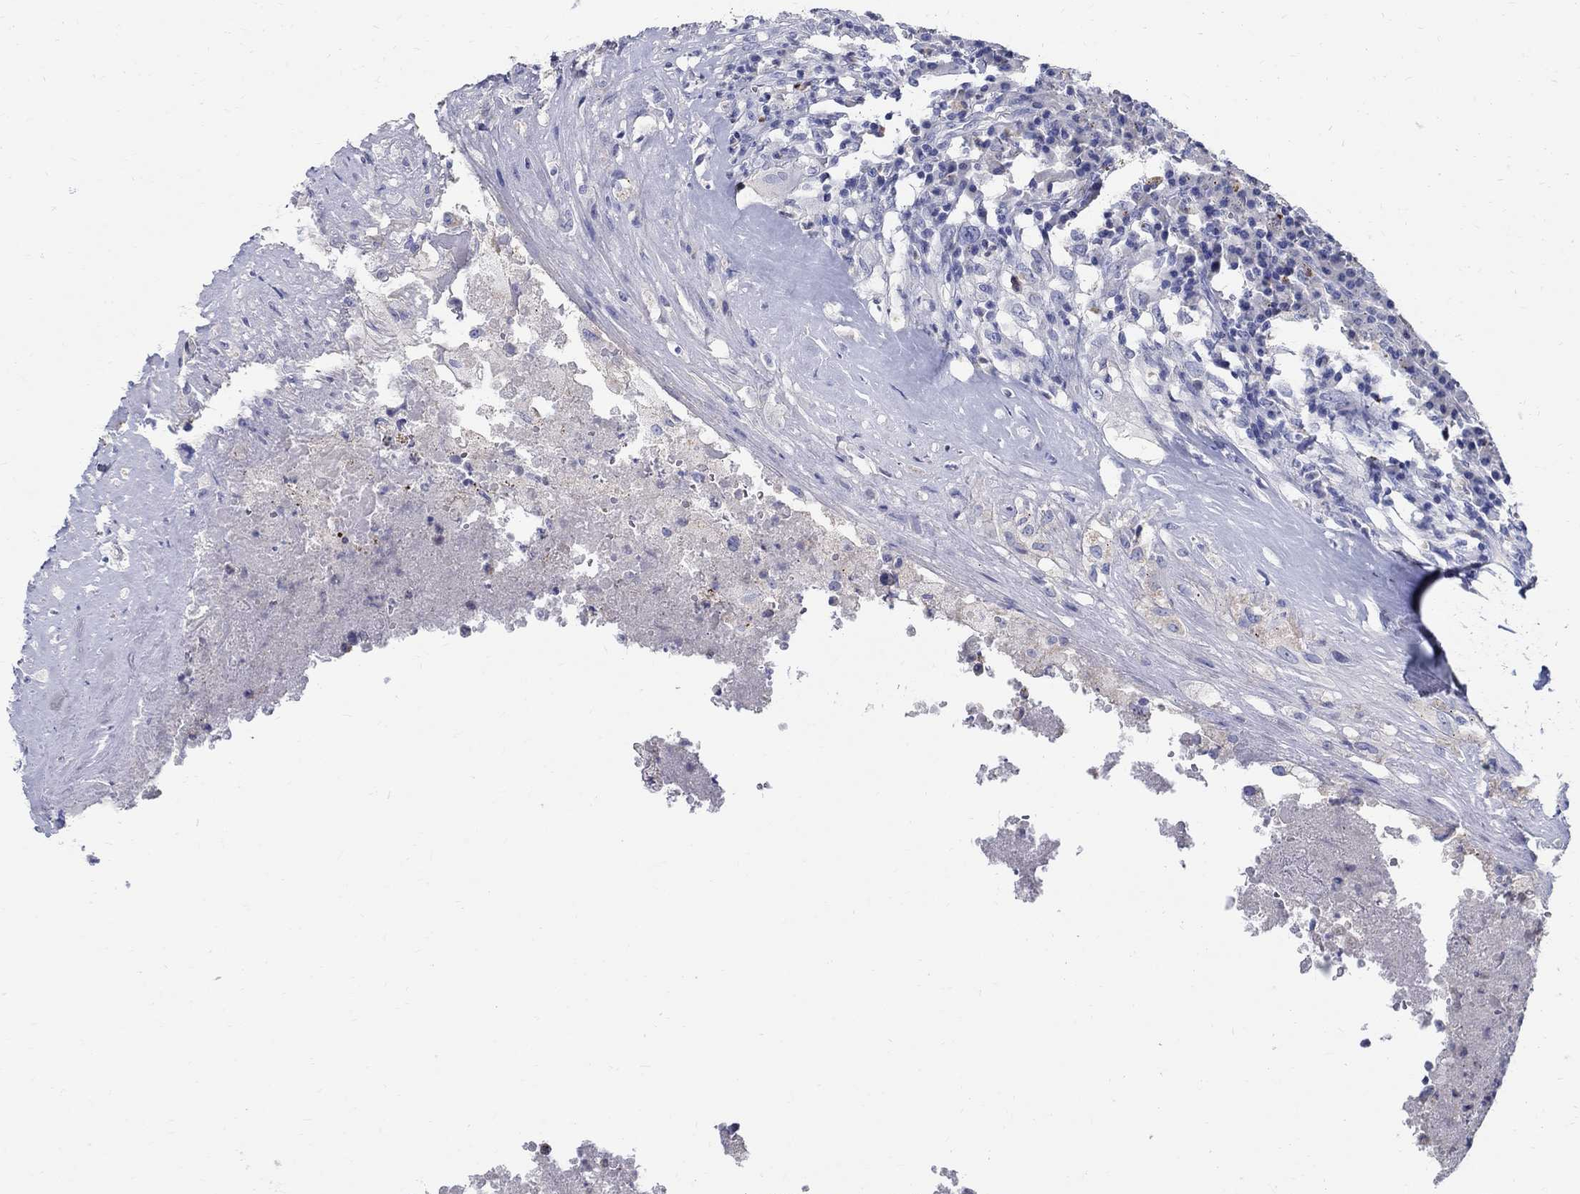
{"staining": {"intensity": "negative", "quantity": "none", "location": "none"}, "tissue": "testis cancer", "cell_type": "Tumor cells", "image_type": "cancer", "snomed": [{"axis": "morphology", "description": "Necrosis, NOS"}, {"axis": "morphology", "description": "Carcinoma, Embryonal, NOS"}, {"axis": "topography", "description": "Testis"}], "caption": "This histopathology image is of testis cancer (embryonal carcinoma) stained with immunohistochemistry to label a protein in brown with the nuclei are counter-stained blue. There is no expression in tumor cells. (Stains: DAB (3,3'-diaminobenzidine) immunohistochemistry with hematoxylin counter stain, Microscopy: brightfield microscopy at high magnification).", "gene": "SOX2", "patient": {"sex": "male", "age": 19}}